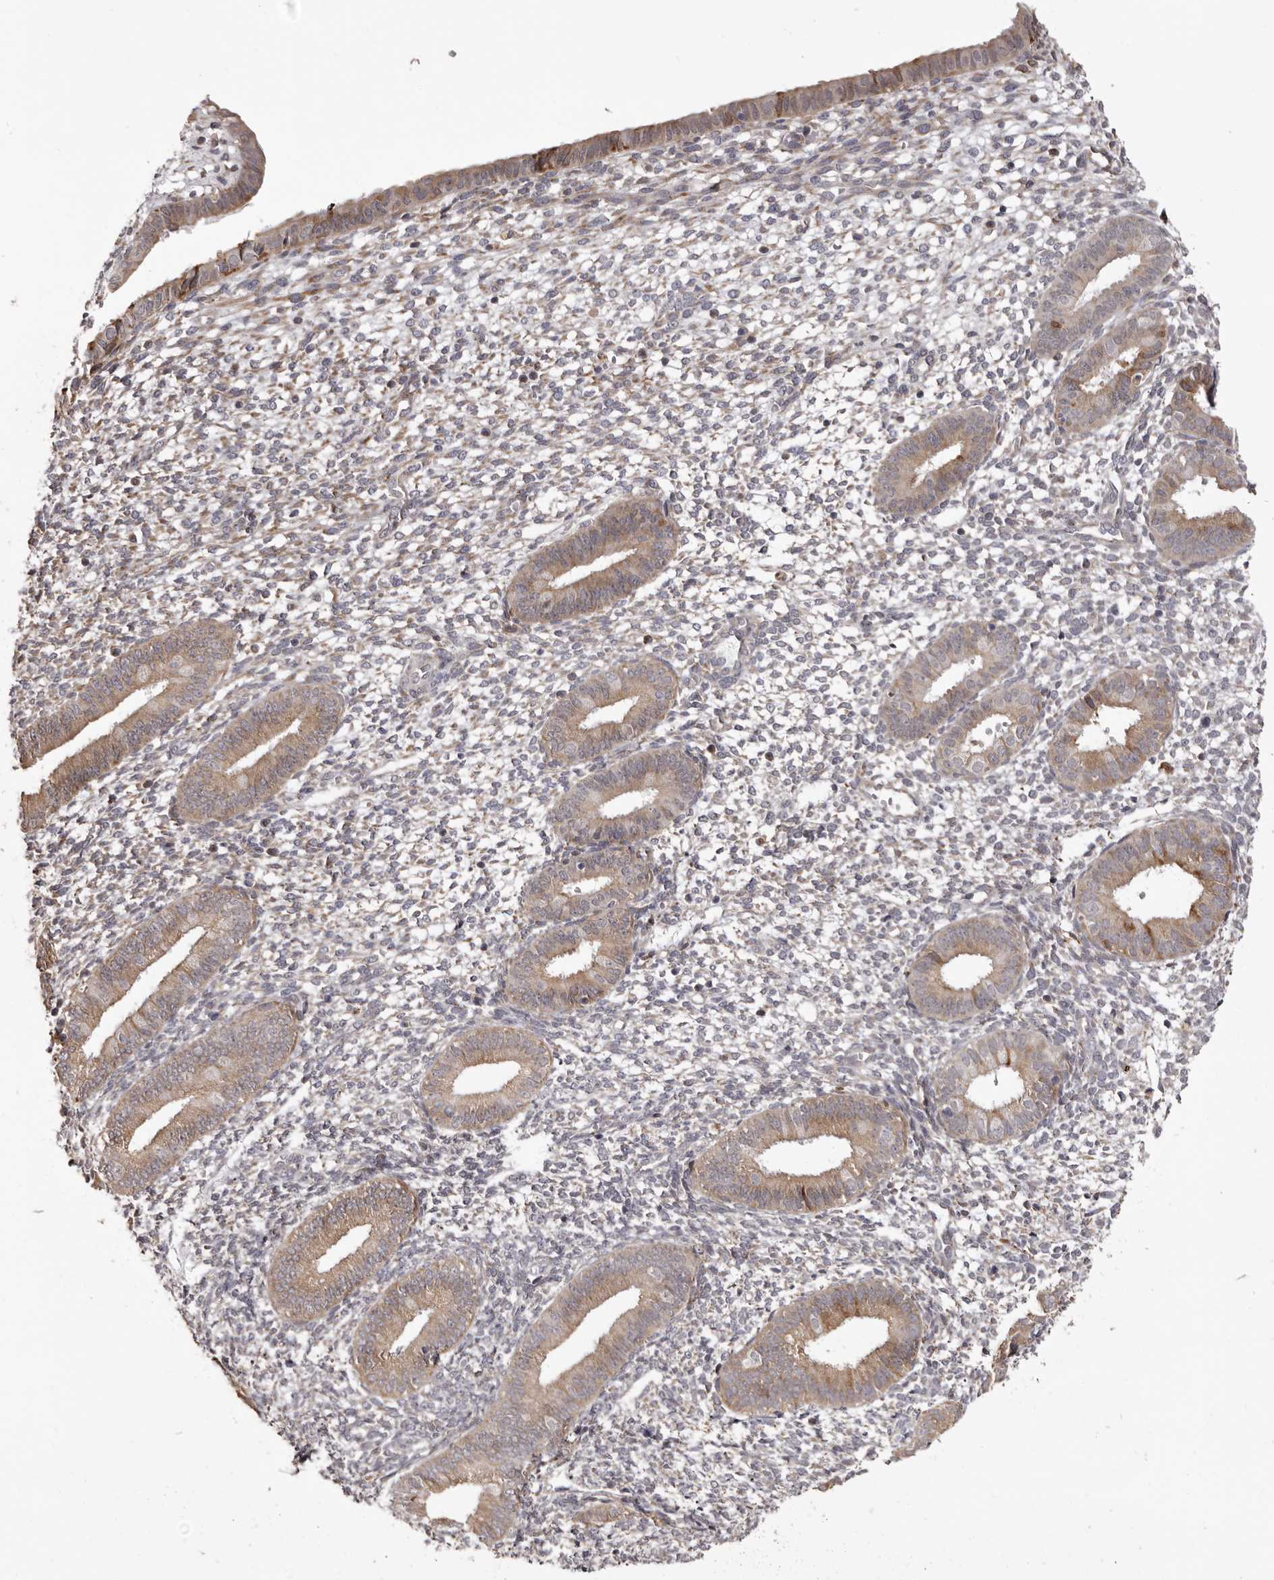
{"staining": {"intensity": "weak", "quantity": "25%-75%", "location": "cytoplasmic/membranous"}, "tissue": "endometrium", "cell_type": "Cells in endometrial stroma", "image_type": "normal", "snomed": [{"axis": "morphology", "description": "Normal tissue, NOS"}, {"axis": "topography", "description": "Endometrium"}], "caption": "Cells in endometrial stroma demonstrate low levels of weak cytoplasmic/membranous staining in about 25%-75% of cells in normal human endometrium.", "gene": "PIGX", "patient": {"sex": "female", "age": 46}}